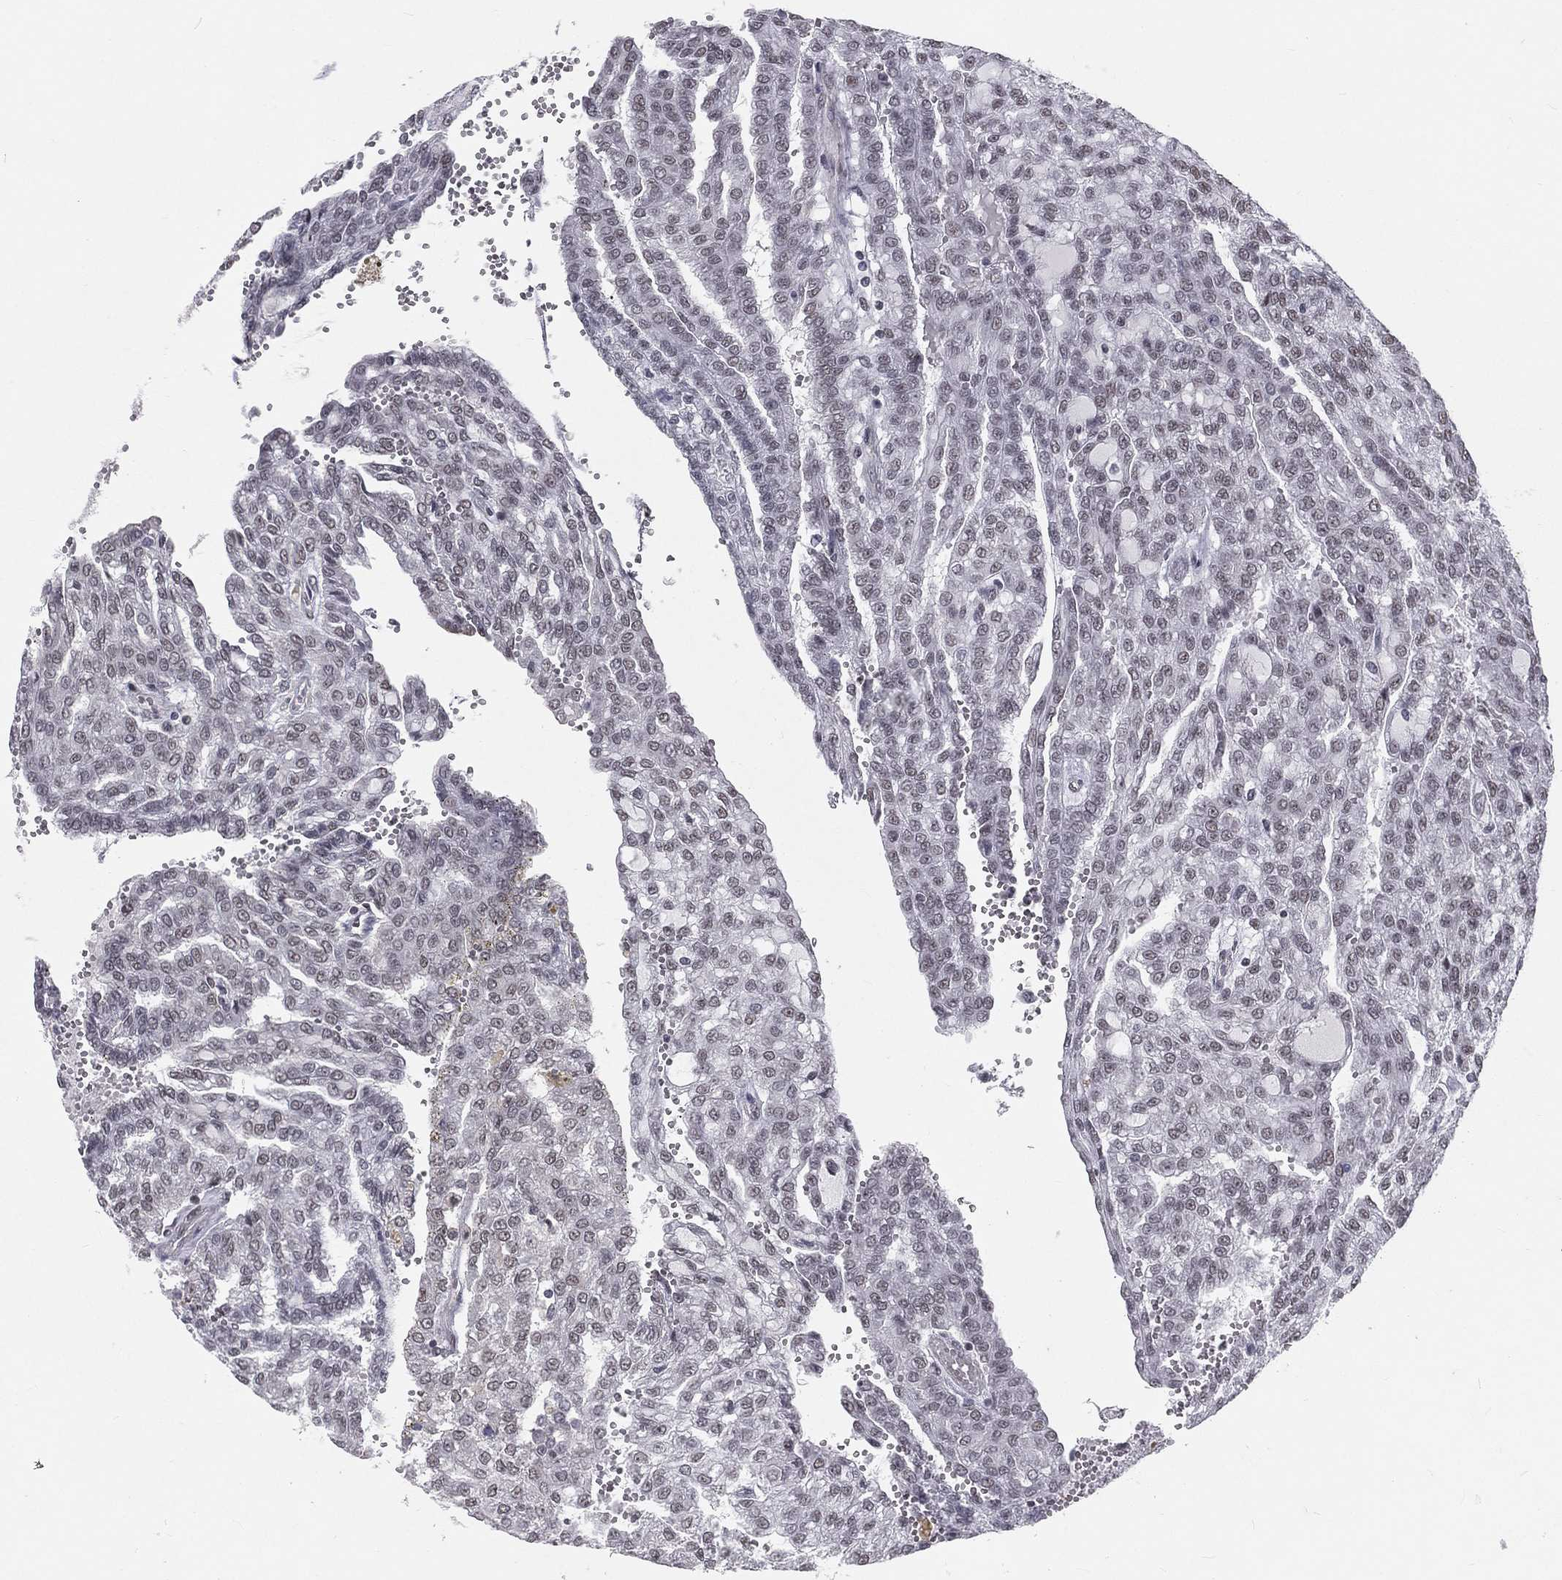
{"staining": {"intensity": "weak", "quantity": "<25%", "location": "nuclear"}, "tissue": "renal cancer", "cell_type": "Tumor cells", "image_type": "cancer", "snomed": [{"axis": "morphology", "description": "Adenocarcinoma, NOS"}, {"axis": "topography", "description": "Kidney"}], "caption": "There is no significant positivity in tumor cells of adenocarcinoma (renal).", "gene": "MORC2", "patient": {"sex": "male", "age": 63}}